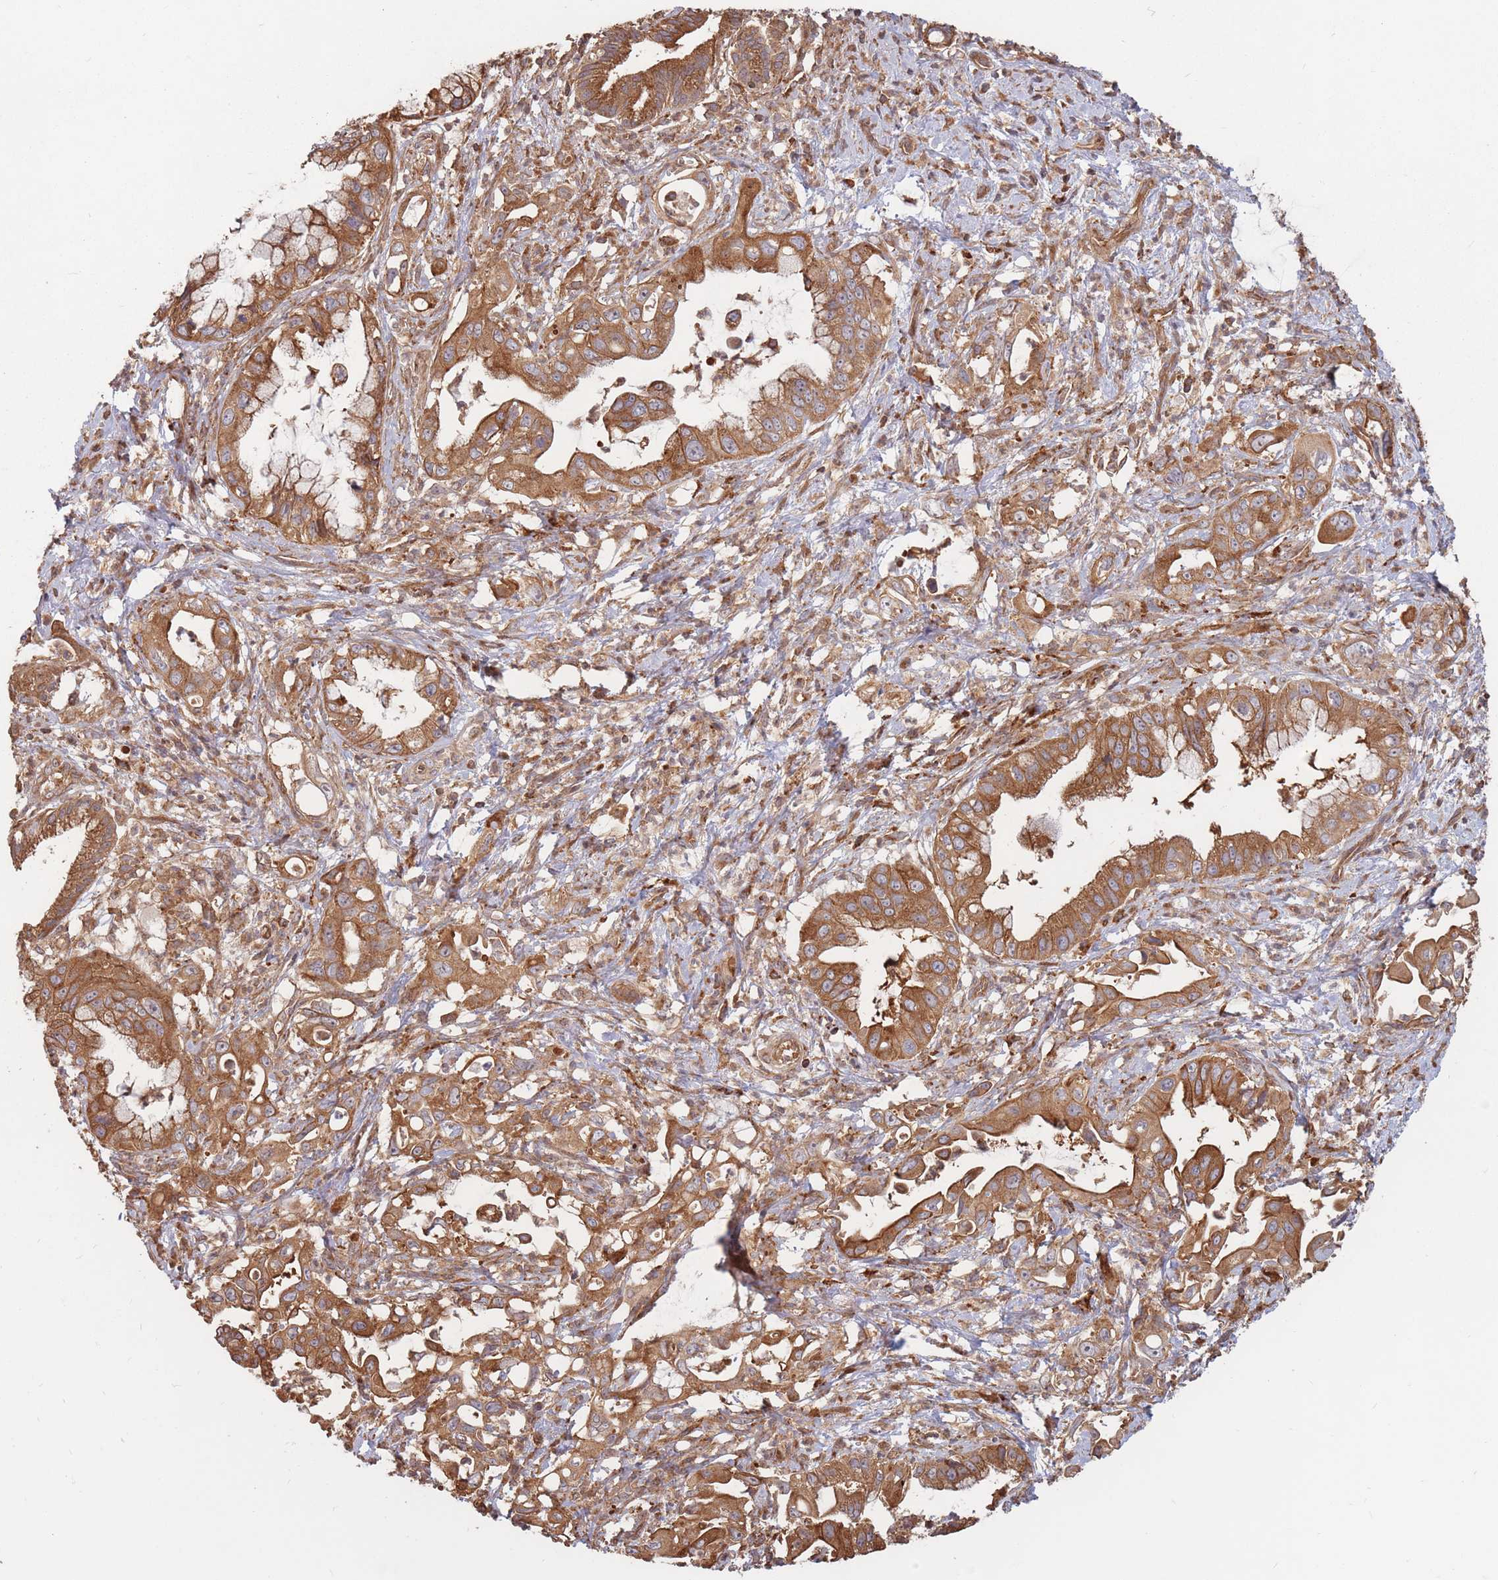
{"staining": {"intensity": "moderate", "quantity": ">75%", "location": "cytoplasmic/membranous"}, "tissue": "pancreatic cancer", "cell_type": "Tumor cells", "image_type": "cancer", "snomed": [{"axis": "morphology", "description": "Adenocarcinoma, NOS"}, {"axis": "topography", "description": "Pancreas"}], "caption": "This photomicrograph demonstrates pancreatic adenocarcinoma stained with immunohistochemistry to label a protein in brown. The cytoplasmic/membranous of tumor cells show moderate positivity for the protein. Nuclei are counter-stained blue.", "gene": "RASSF2", "patient": {"sex": "male", "age": 61}}